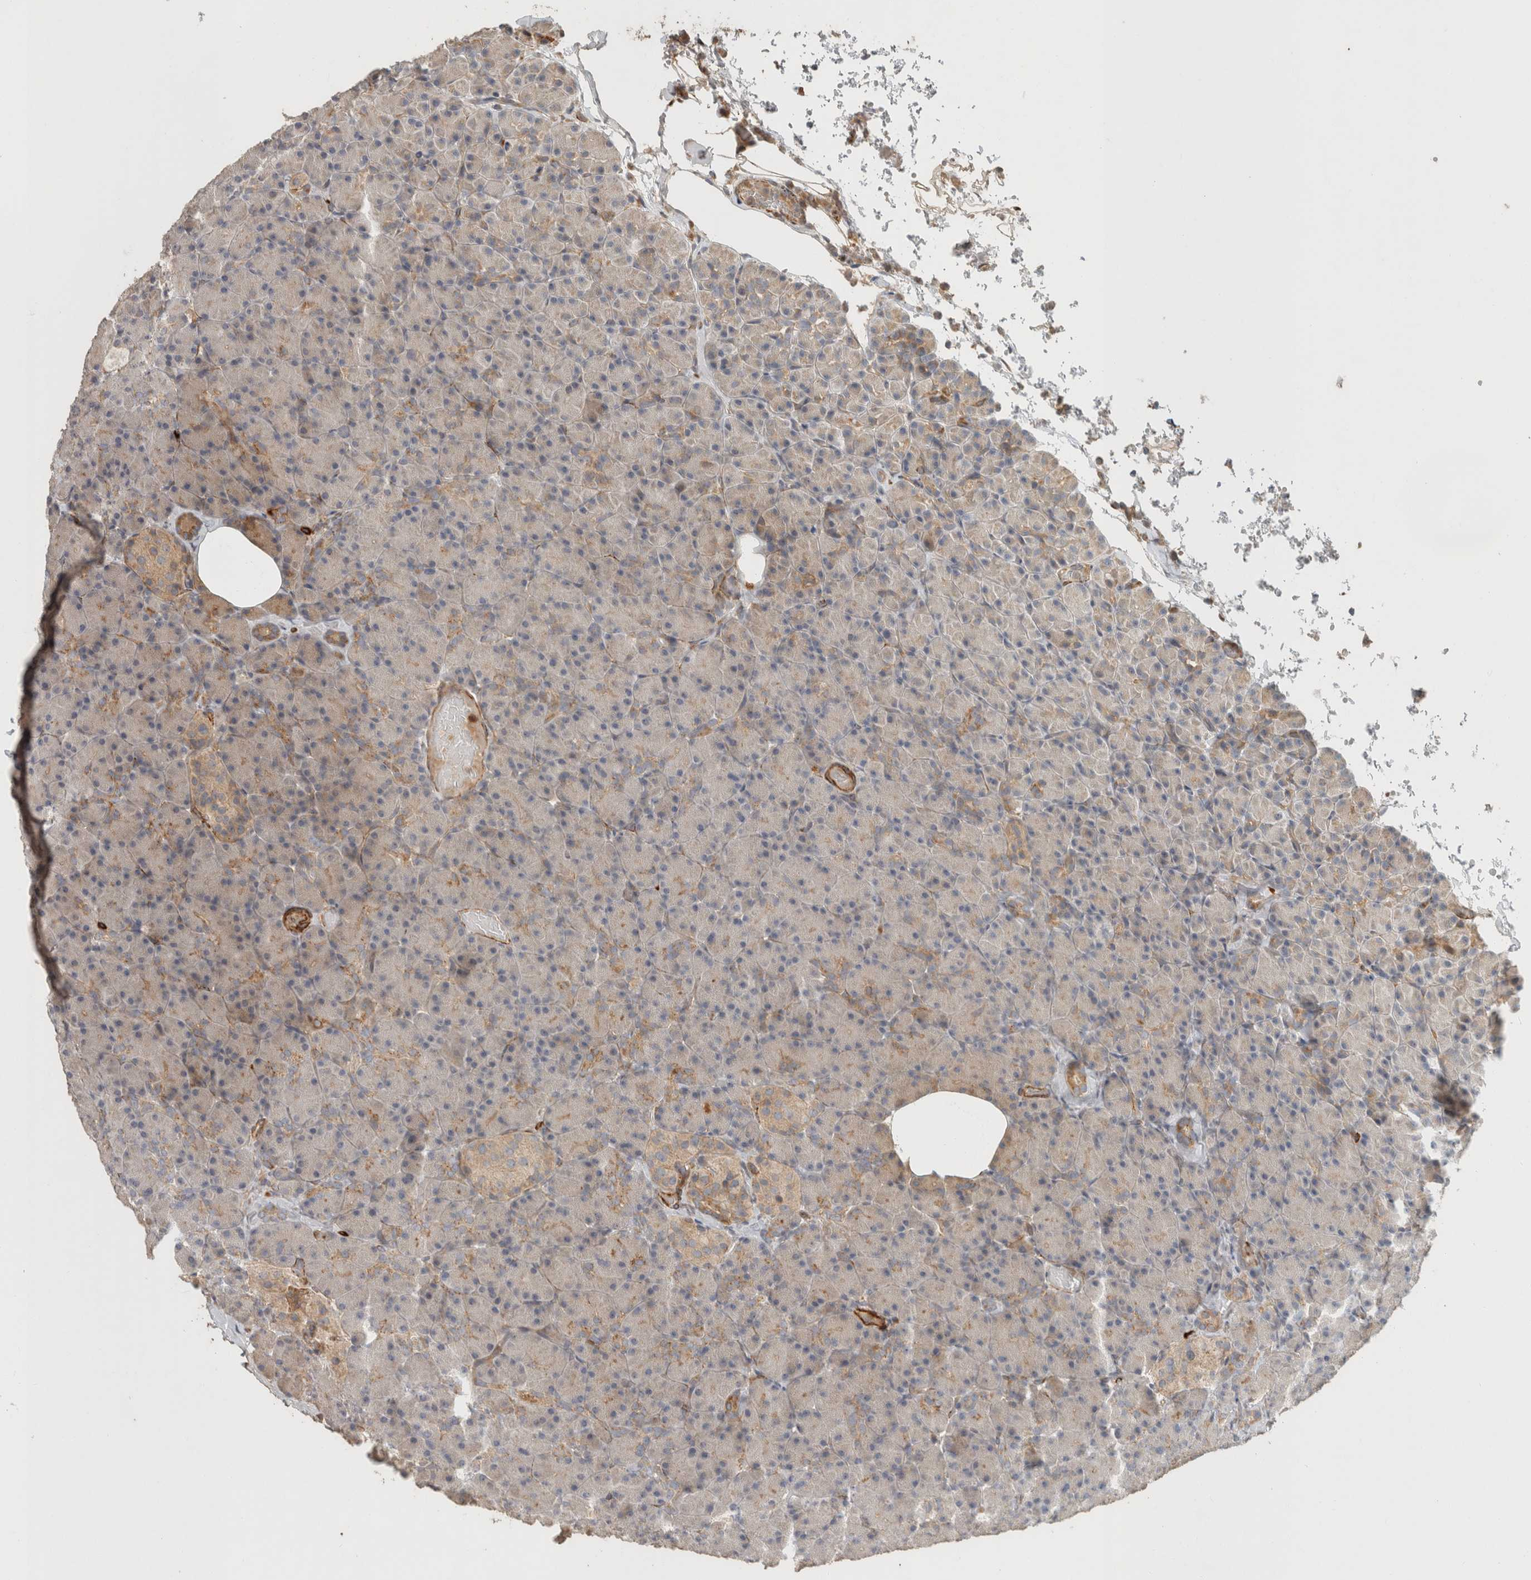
{"staining": {"intensity": "moderate", "quantity": "<25%", "location": "cytoplasmic/membranous"}, "tissue": "pancreas", "cell_type": "Exocrine glandular cells", "image_type": "normal", "snomed": [{"axis": "morphology", "description": "Normal tissue, NOS"}, {"axis": "topography", "description": "Pancreas"}], "caption": "IHC staining of benign pancreas, which shows low levels of moderate cytoplasmic/membranous positivity in approximately <25% of exocrine glandular cells indicating moderate cytoplasmic/membranous protein positivity. The staining was performed using DAB (3,3'-diaminobenzidine) (brown) for protein detection and nuclei were counterstained in hematoxylin (blue).", "gene": "SIPA1L2", "patient": {"sex": "female", "age": 43}}